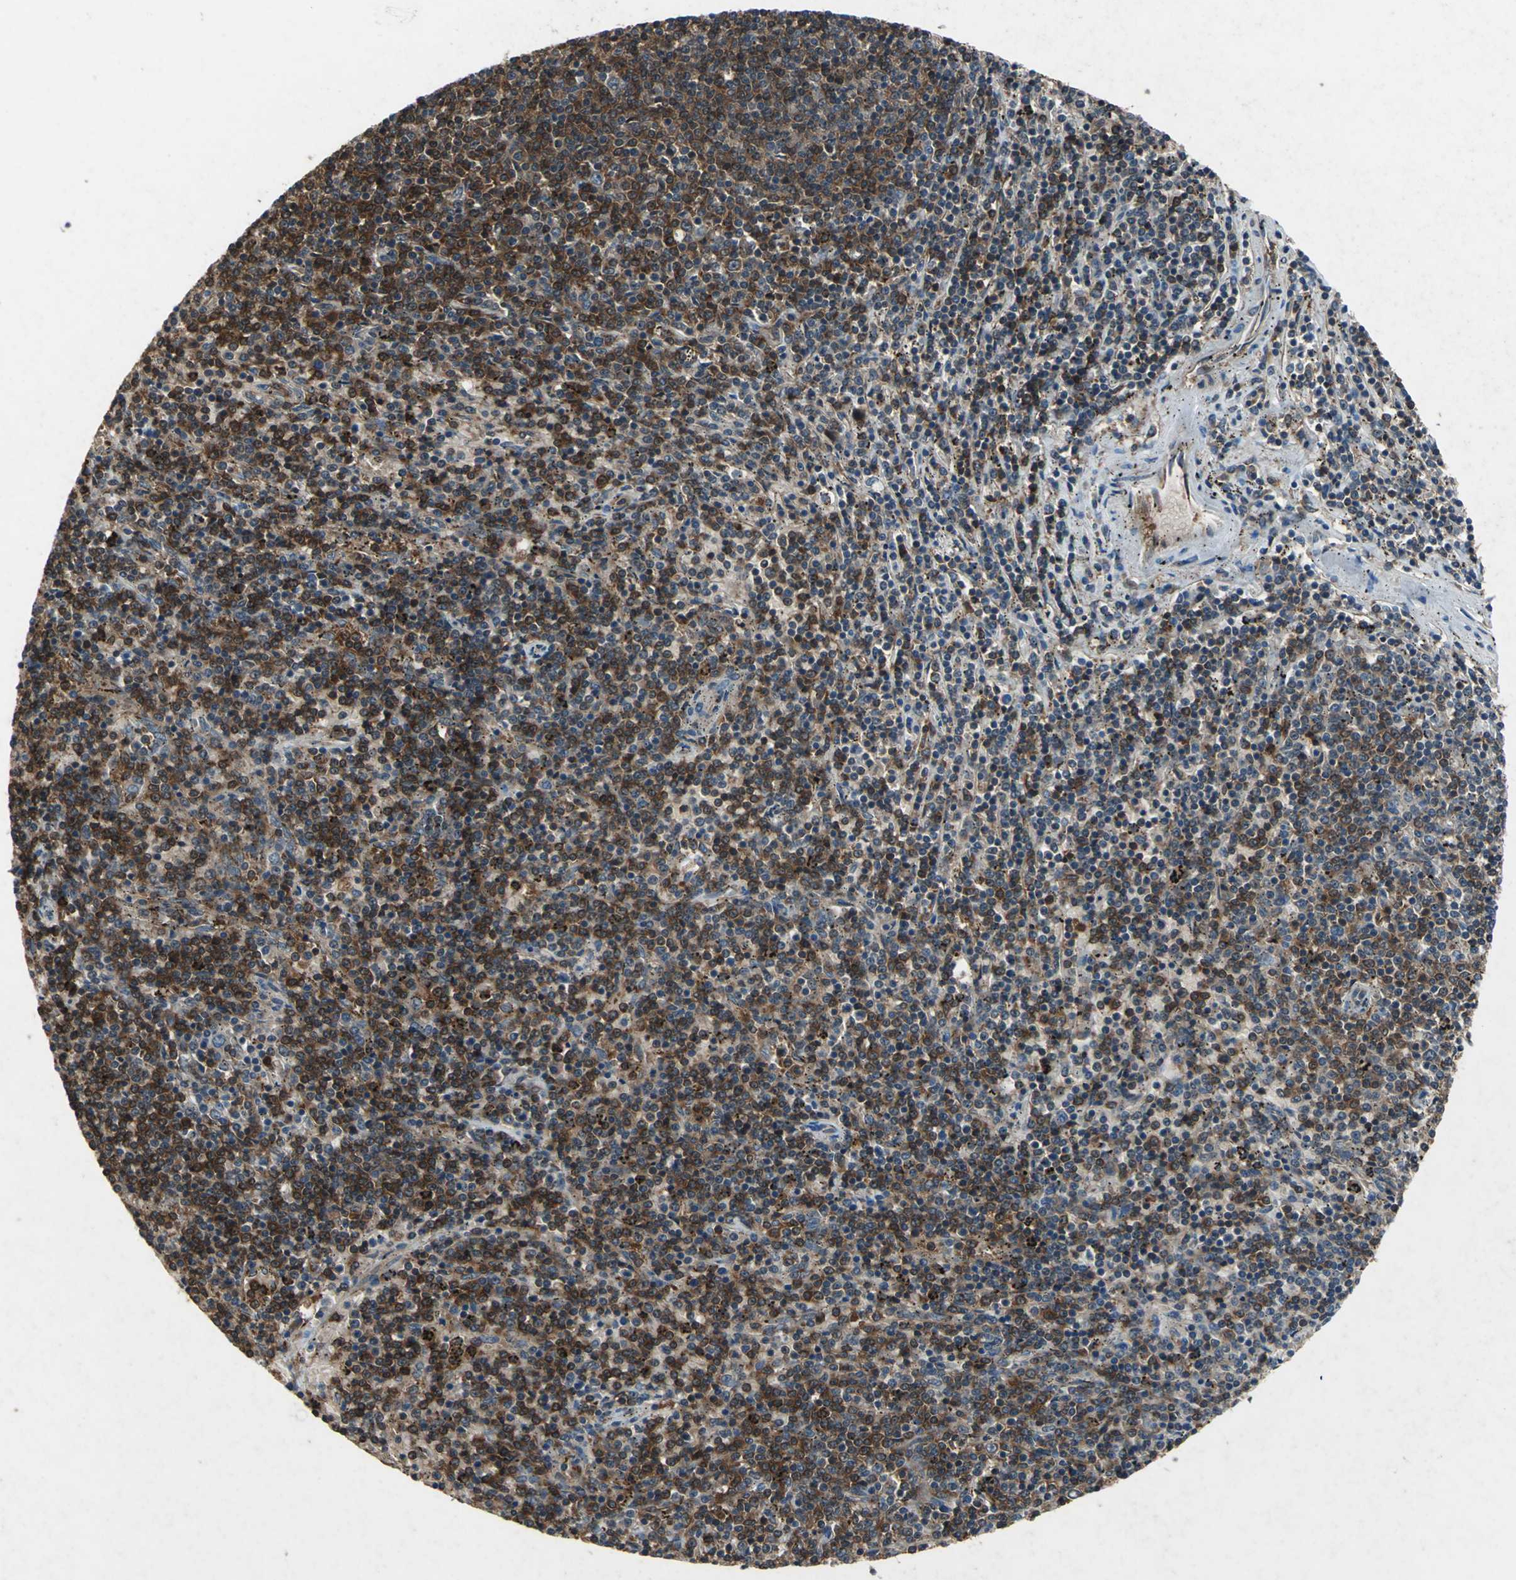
{"staining": {"intensity": "strong", "quantity": ">75%", "location": "cytoplasmic/membranous"}, "tissue": "lymphoma", "cell_type": "Tumor cells", "image_type": "cancer", "snomed": [{"axis": "morphology", "description": "Malignant lymphoma, non-Hodgkin's type, Low grade"}, {"axis": "topography", "description": "Spleen"}], "caption": "This photomicrograph demonstrates immunohistochemistry (IHC) staining of lymphoma, with high strong cytoplasmic/membranous staining in approximately >75% of tumor cells.", "gene": "CAPN1", "patient": {"sex": "female", "age": 50}}